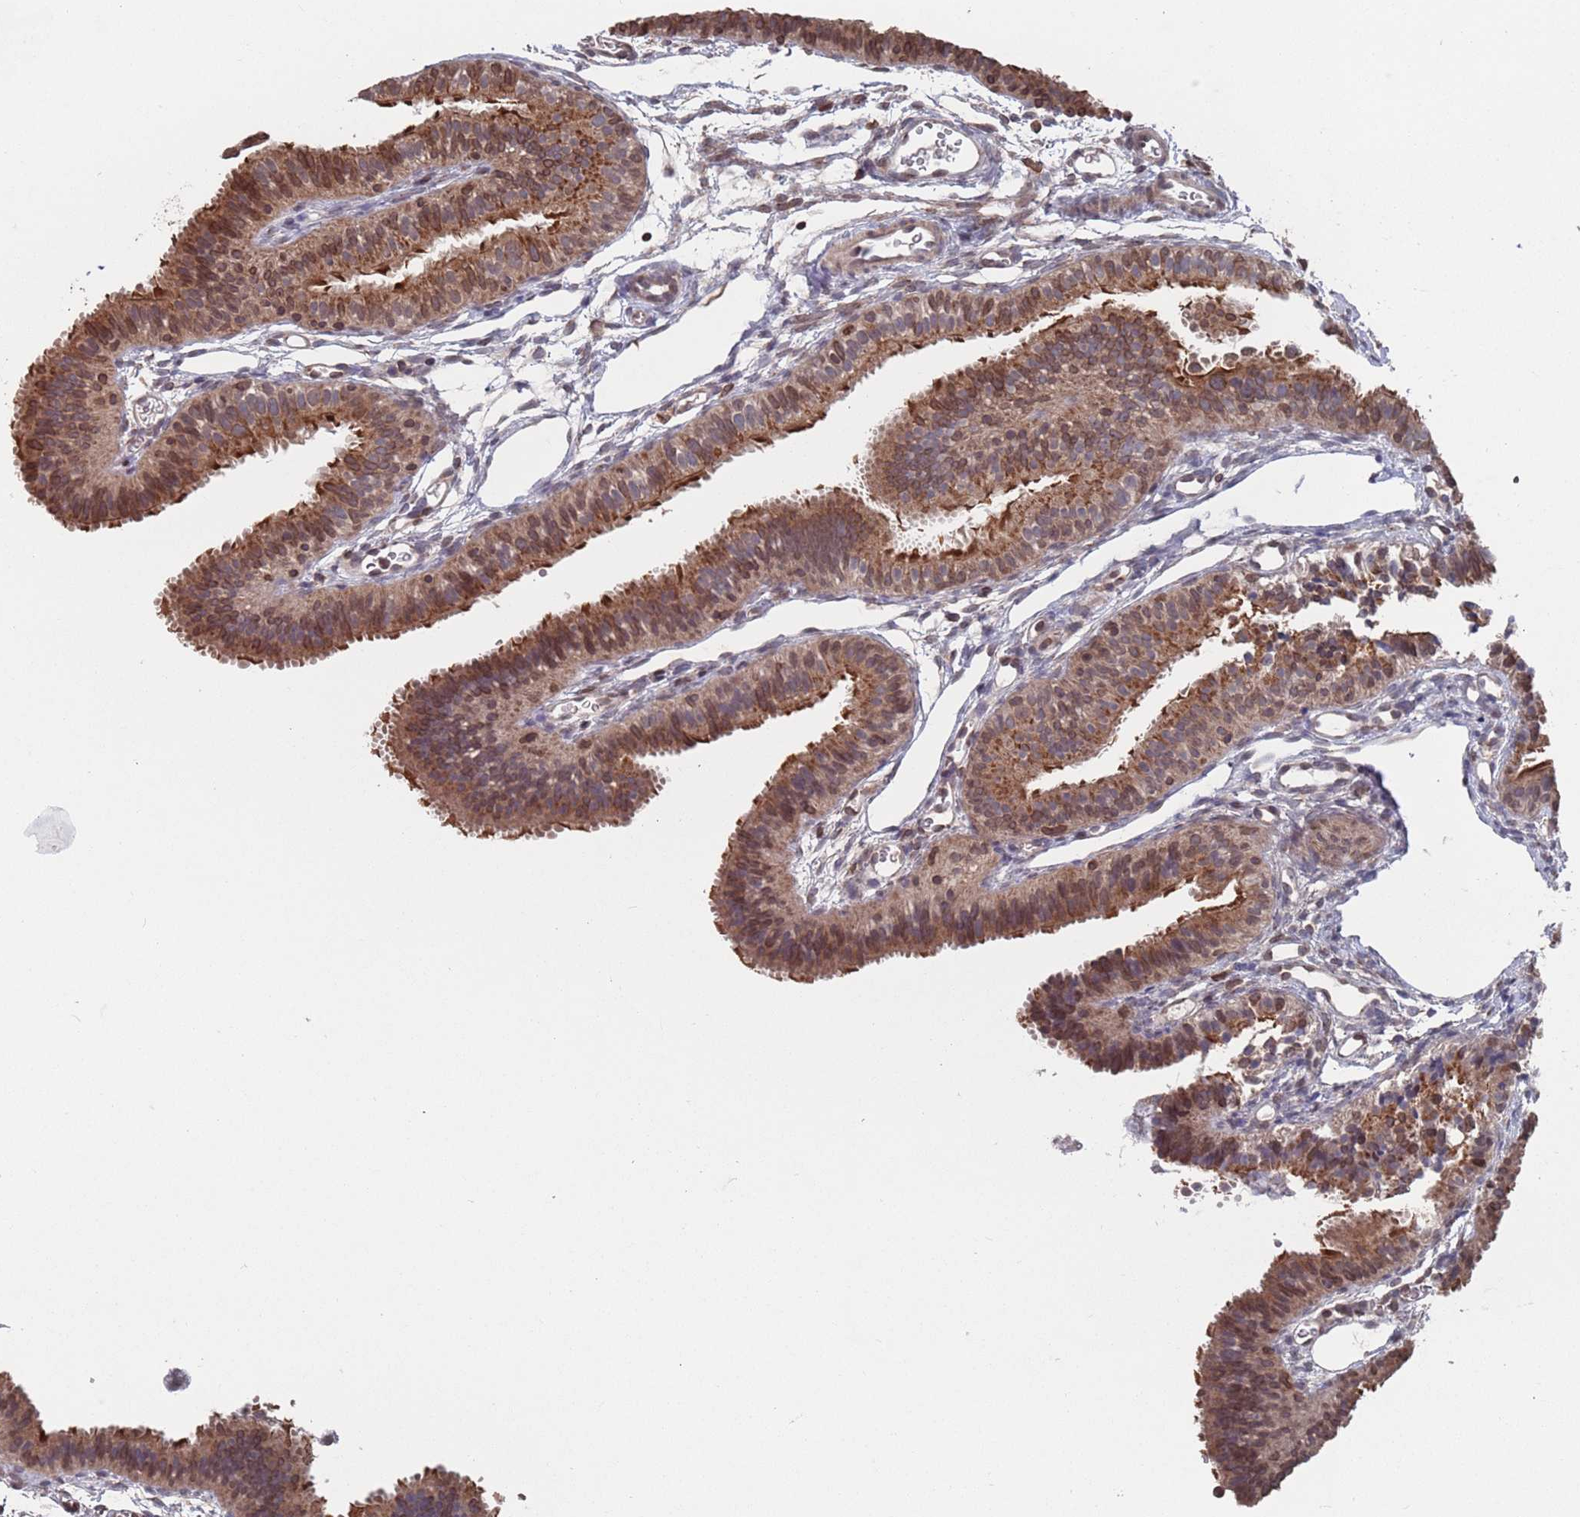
{"staining": {"intensity": "strong", "quantity": ">75%", "location": "cytoplasmic/membranous,nuclear"}, "tissue": "fallopian tube", "cell_type": "Glandular cells", "image_type": "normal", "snomed": [{"axis": "morphology", "description": "Normal tissue, NOS"}, {"axis": "topography", "description": "Fallopian tube"}], "caption": "Immunohistochemistry (IHC) of unremarkable human fallopian tube shows high levels of strong cytoplasmic/membranous,nuclear staining in approximately >75% of glandular cells.", "gene": "SDHAF3", "patient": {"sex": "female", "age": 35}}